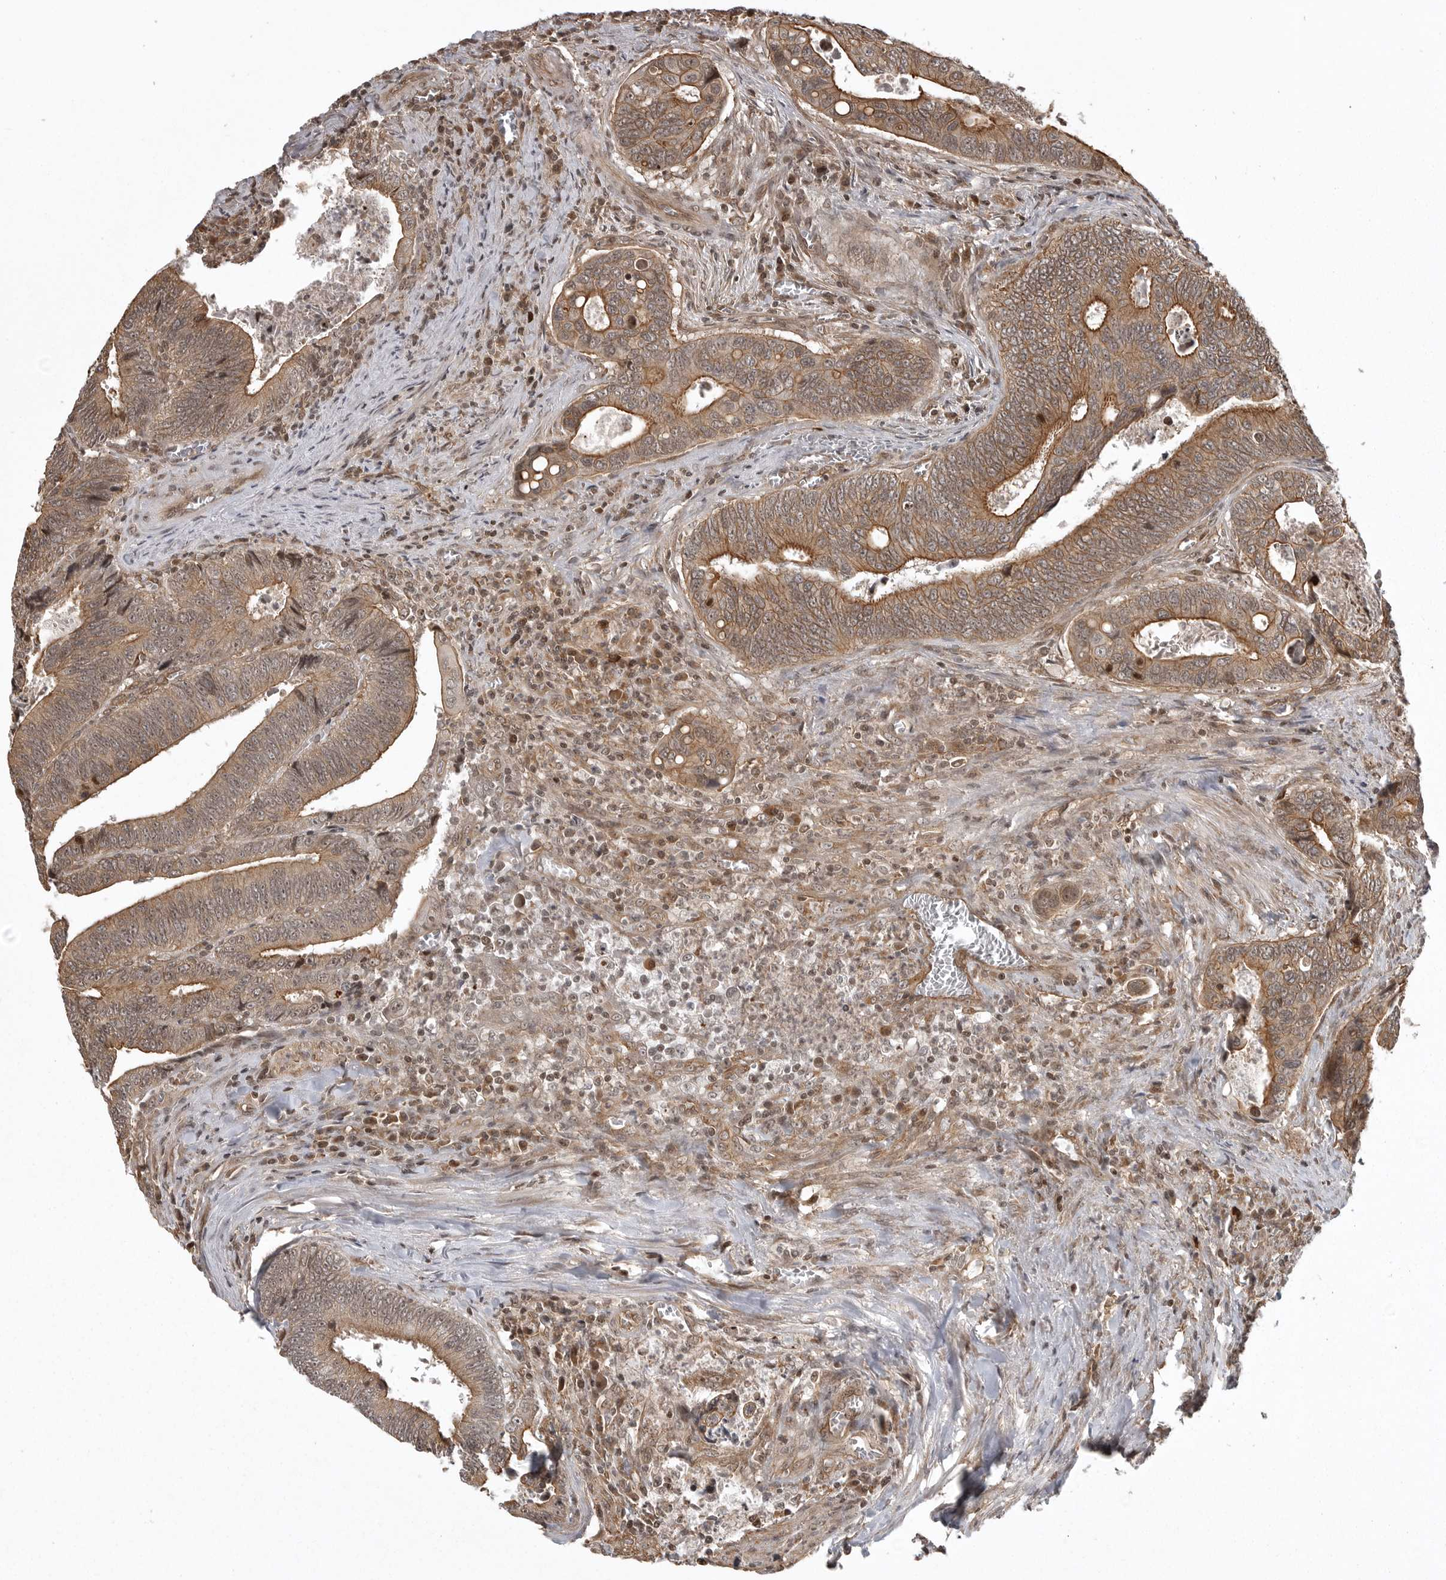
{"staining": {"intensity": "moderate", "quantity": ">75%", "location": "cytoplasmic/membranous"}, "tissue": "colorectal cancer", "cell_type": "Tumor cells", "image_type": "cancer", "snomed": [{"axis": "morphology", "description": "Inflammation, NOS"}, {"axis": "morphology", "description": "Adenocarcinoma, NOS"}, {"axis": "topography", "description": "Colon"}], "caption": "Immunohistochemical staining of human adenocarcinoma (colorectal) demonstrates moderate cytoplasmic/membranous protein staining in approximately >75% of tumor cells.", "gene": "DNAJC8", "patient": {"sex": "male", "age": 72}}